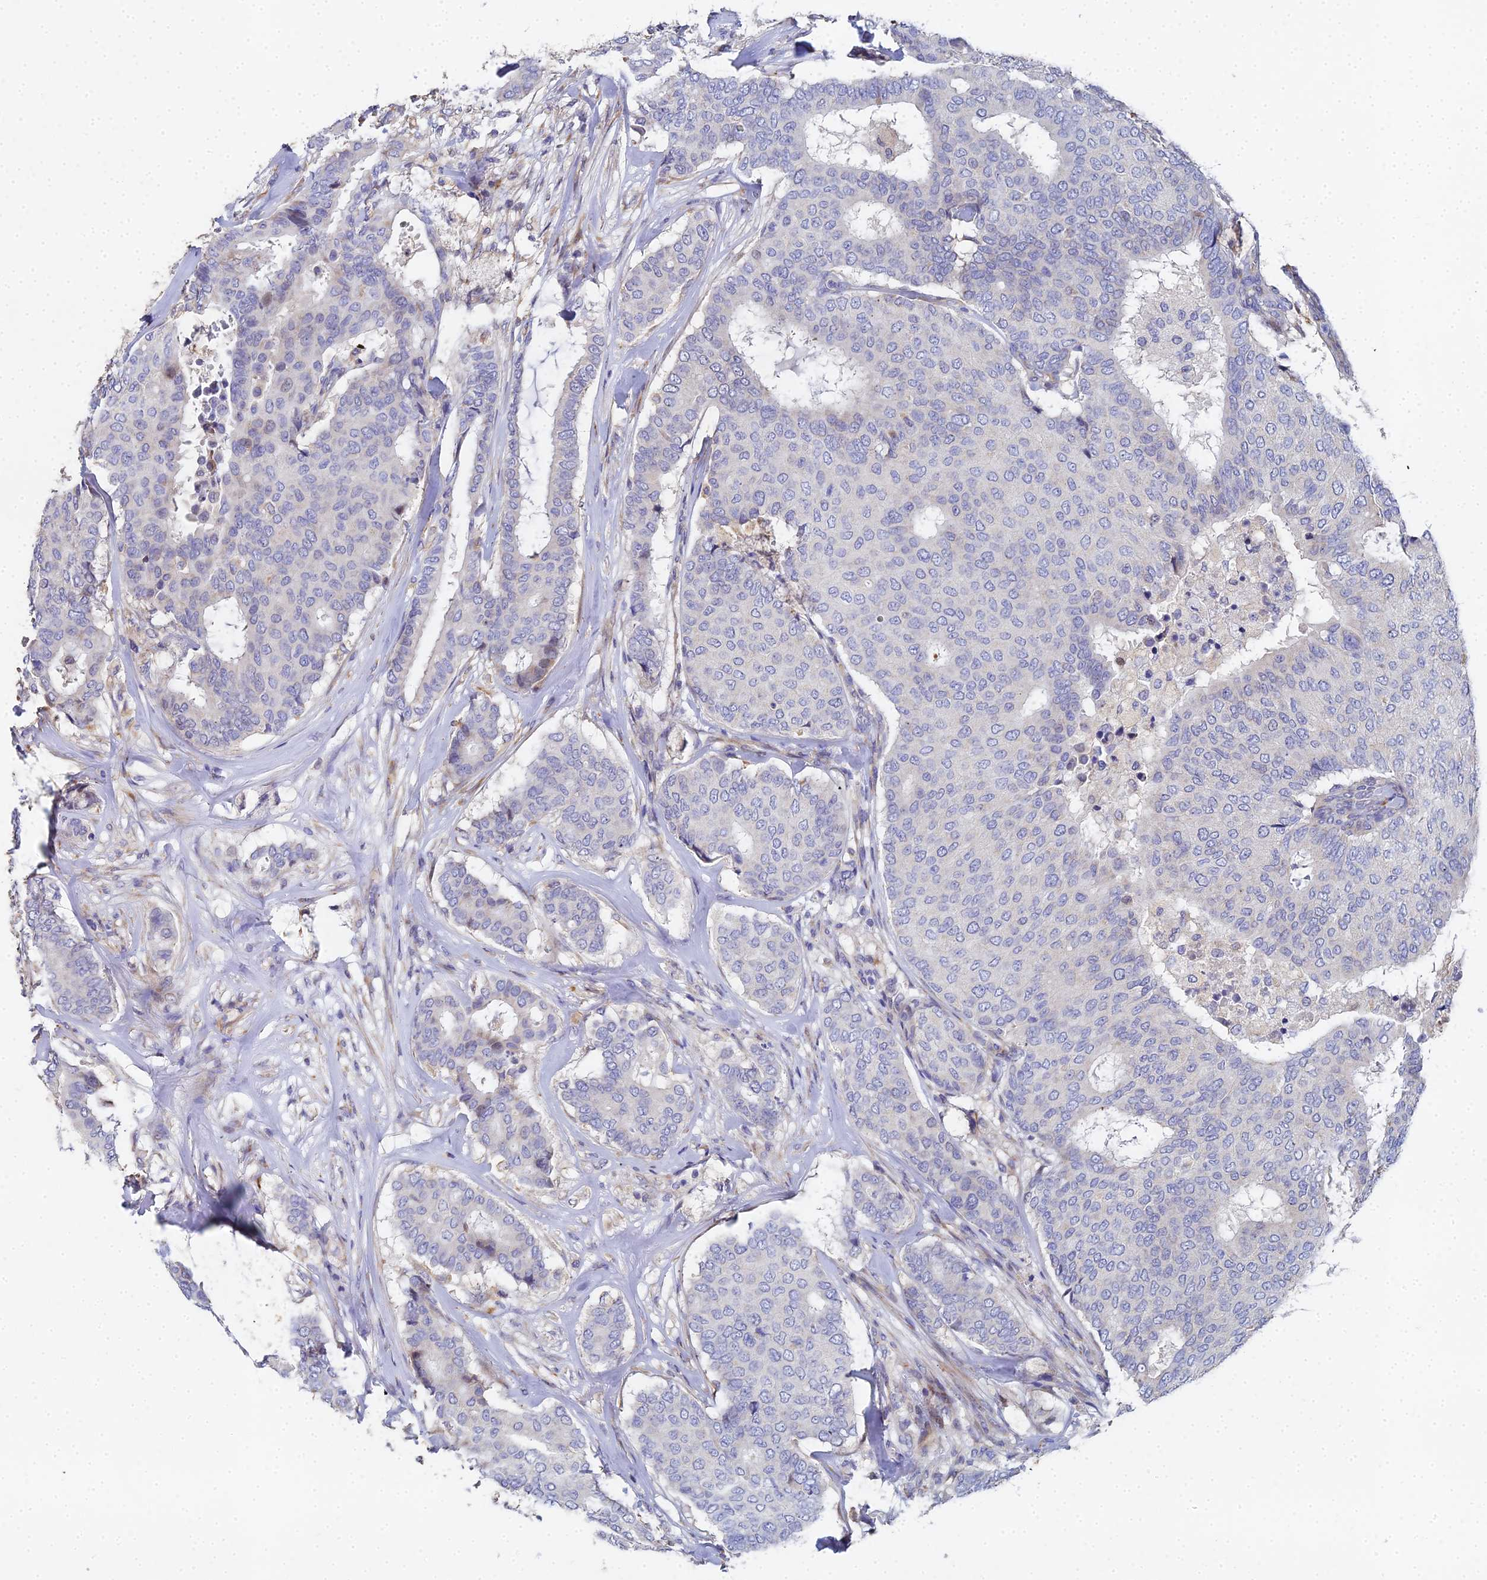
{"staining": {"intensity": "negative", "quantity": "none", "location": "none"}, "tissue": "breast cancer", "cell_type": "Tumor cells", "image_type": "cancer", "snomed": [{"axis": "morphology", "description": "Duct carcinoma"}, {"axis": "topography", "description": "Breast"}], "caption": "A high-resolution micrograph shows immunohistochemistry (IHC) staining of infiltrating ductal carcinoma (breast), which exhibits no significant staining in tumor cells.", "gene": "ENSG00000268674", "patient": {"sex": "female", "age": 75}}